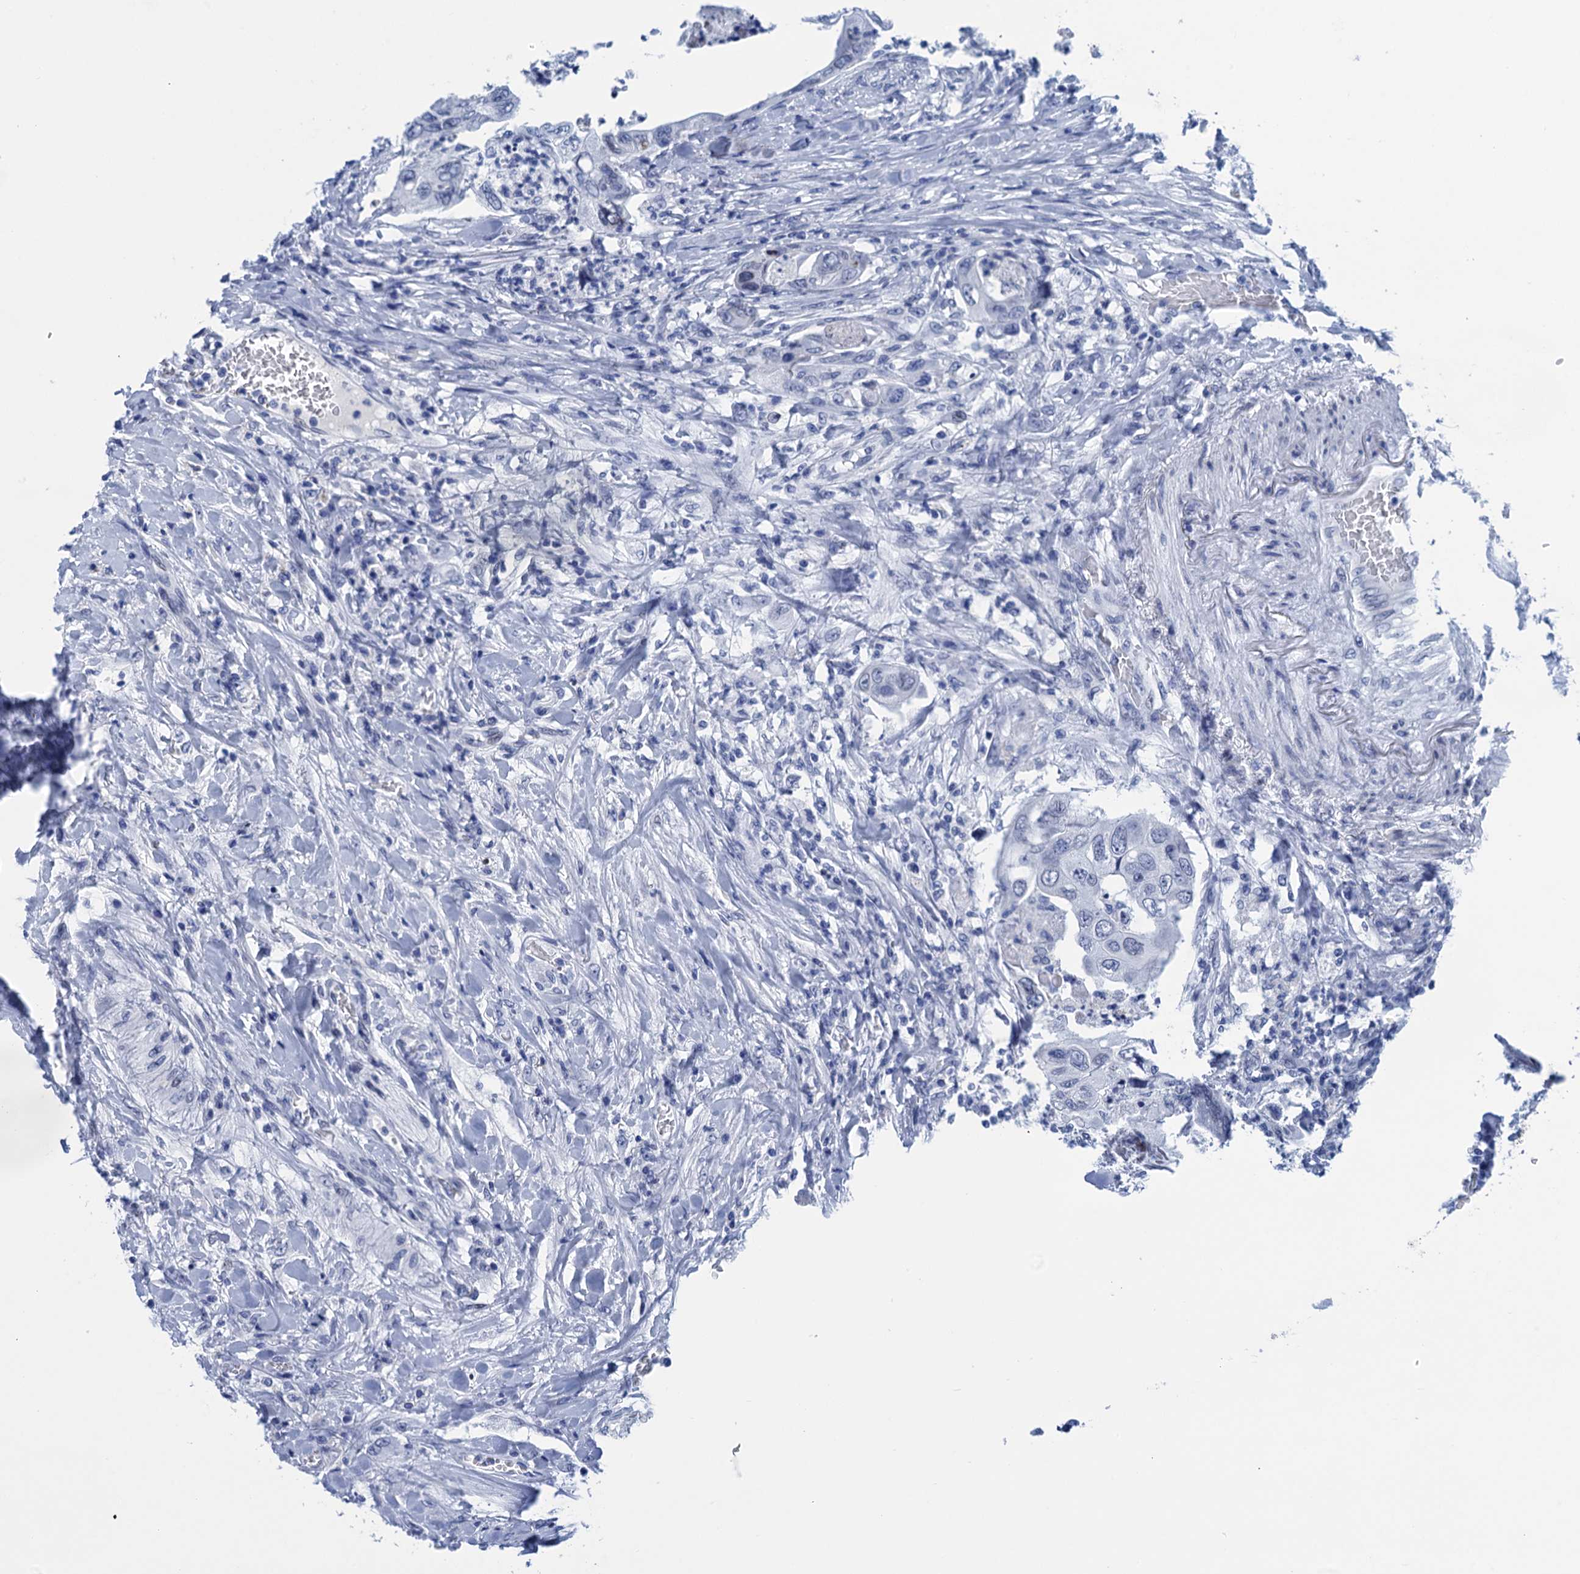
{"staining": {"intensity": "negative", "quantity": "none", "location": "none"}, "tissue": "colorectal cancer", "cell_type": "Tumor cells", "image_type": "cancer", "snomed": [{"axis": "morphology", "description": "Adenocarcinoma, NOS"}, {"axis": "topography", "description": "Rectum"}], "caption": "Adenocarcinoma (colorectal) stained for a protein using immunohistochemistry demonstrates no staining tumor cells.", "gene": "METTL25", "patient": {"sex": "male", "age": 63}}